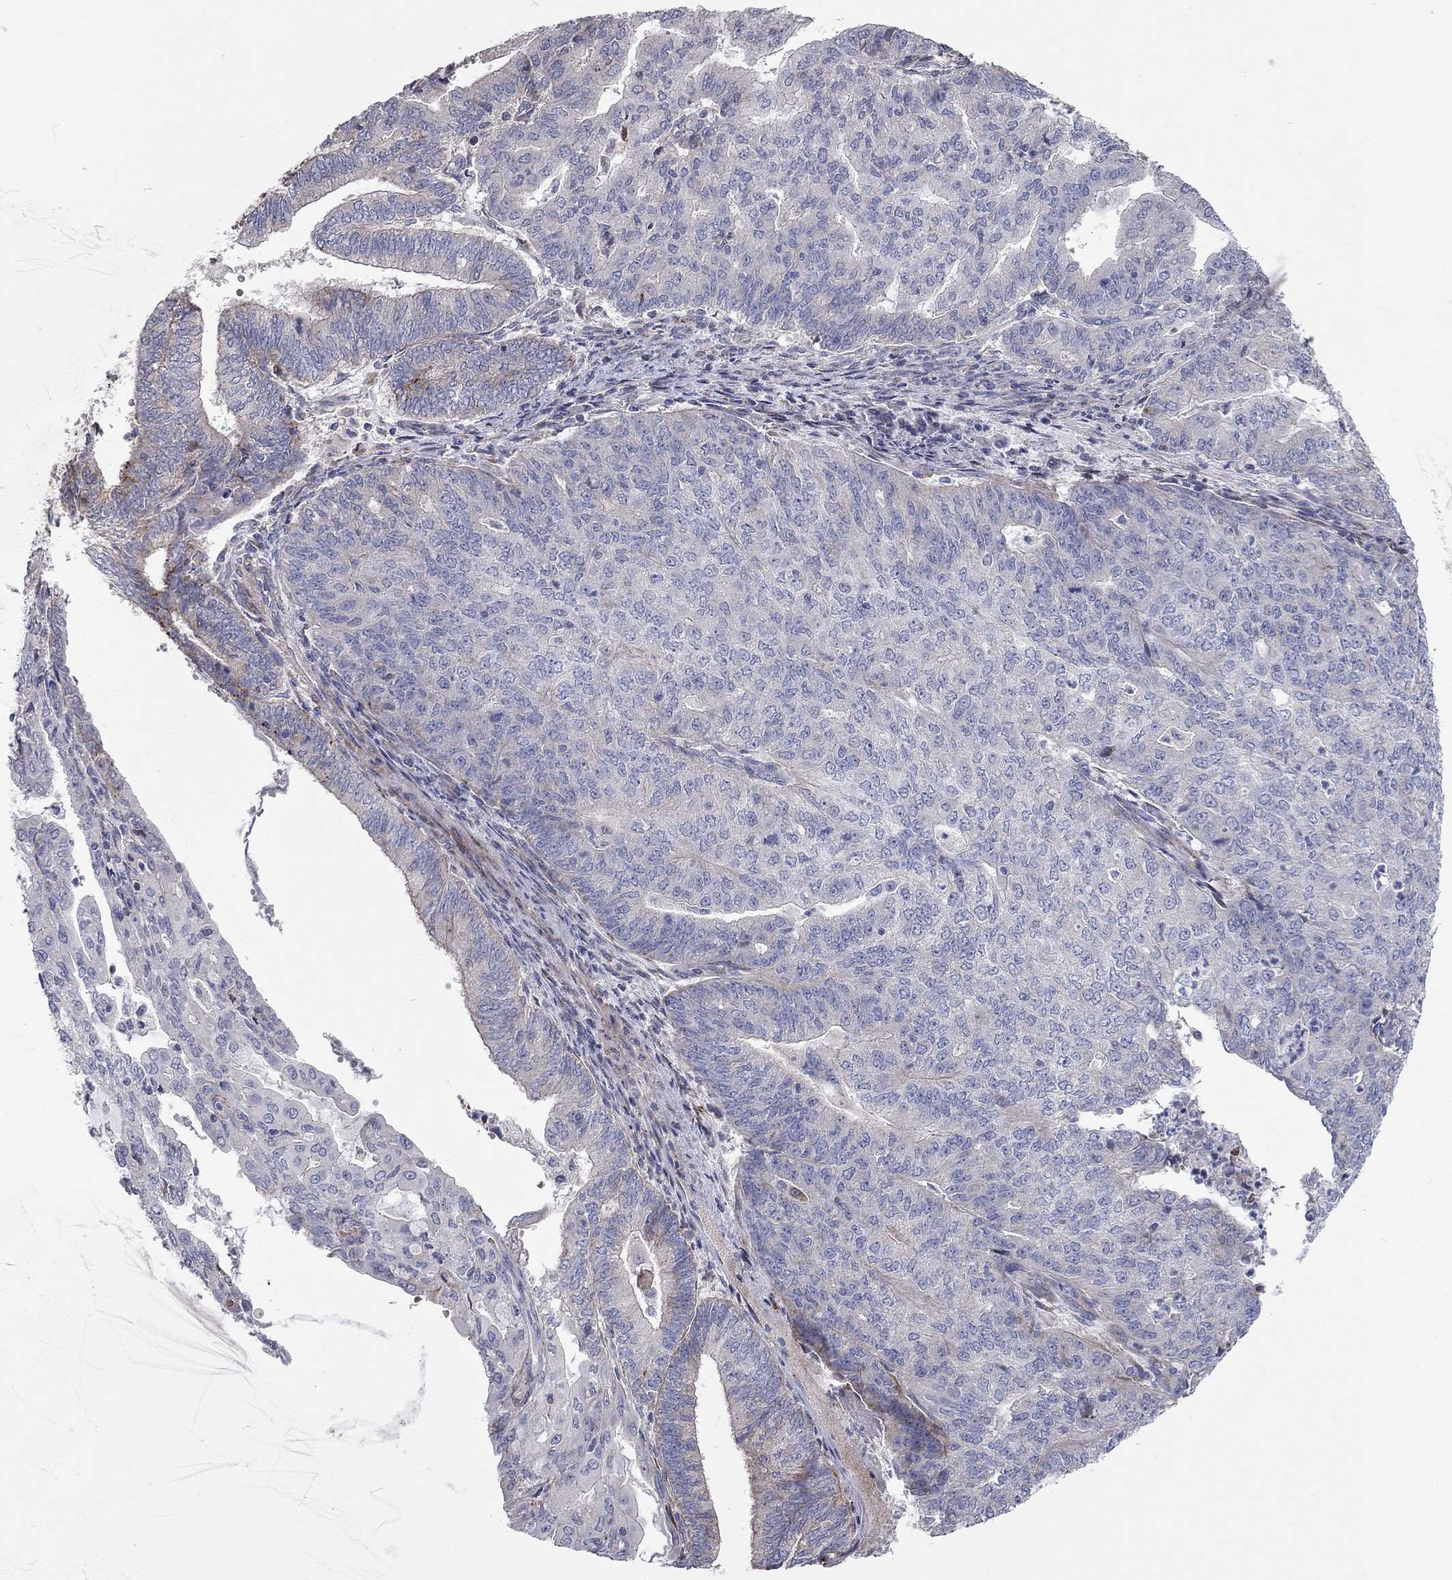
{"staining": {"intensity": "negative", "quantity": "none", "location": "none"}, "tissue": "endometrial cancer", "cell_type": "Tumor cells", "image_type": "cancer", "snomed": [{"axis": "morphology", "description": "Adenocarcinoma, NOS"}, {"axis": "topography", "description": "Endometrium"}], "caption": "Endometrial adenocarcinoma was stained to show a protein in brown. There is no significant positivity in tumor cells. Nuclei are stained in blue.", "gene": "KANSL1L", "patient": {"sex": "female", "age": 82}}